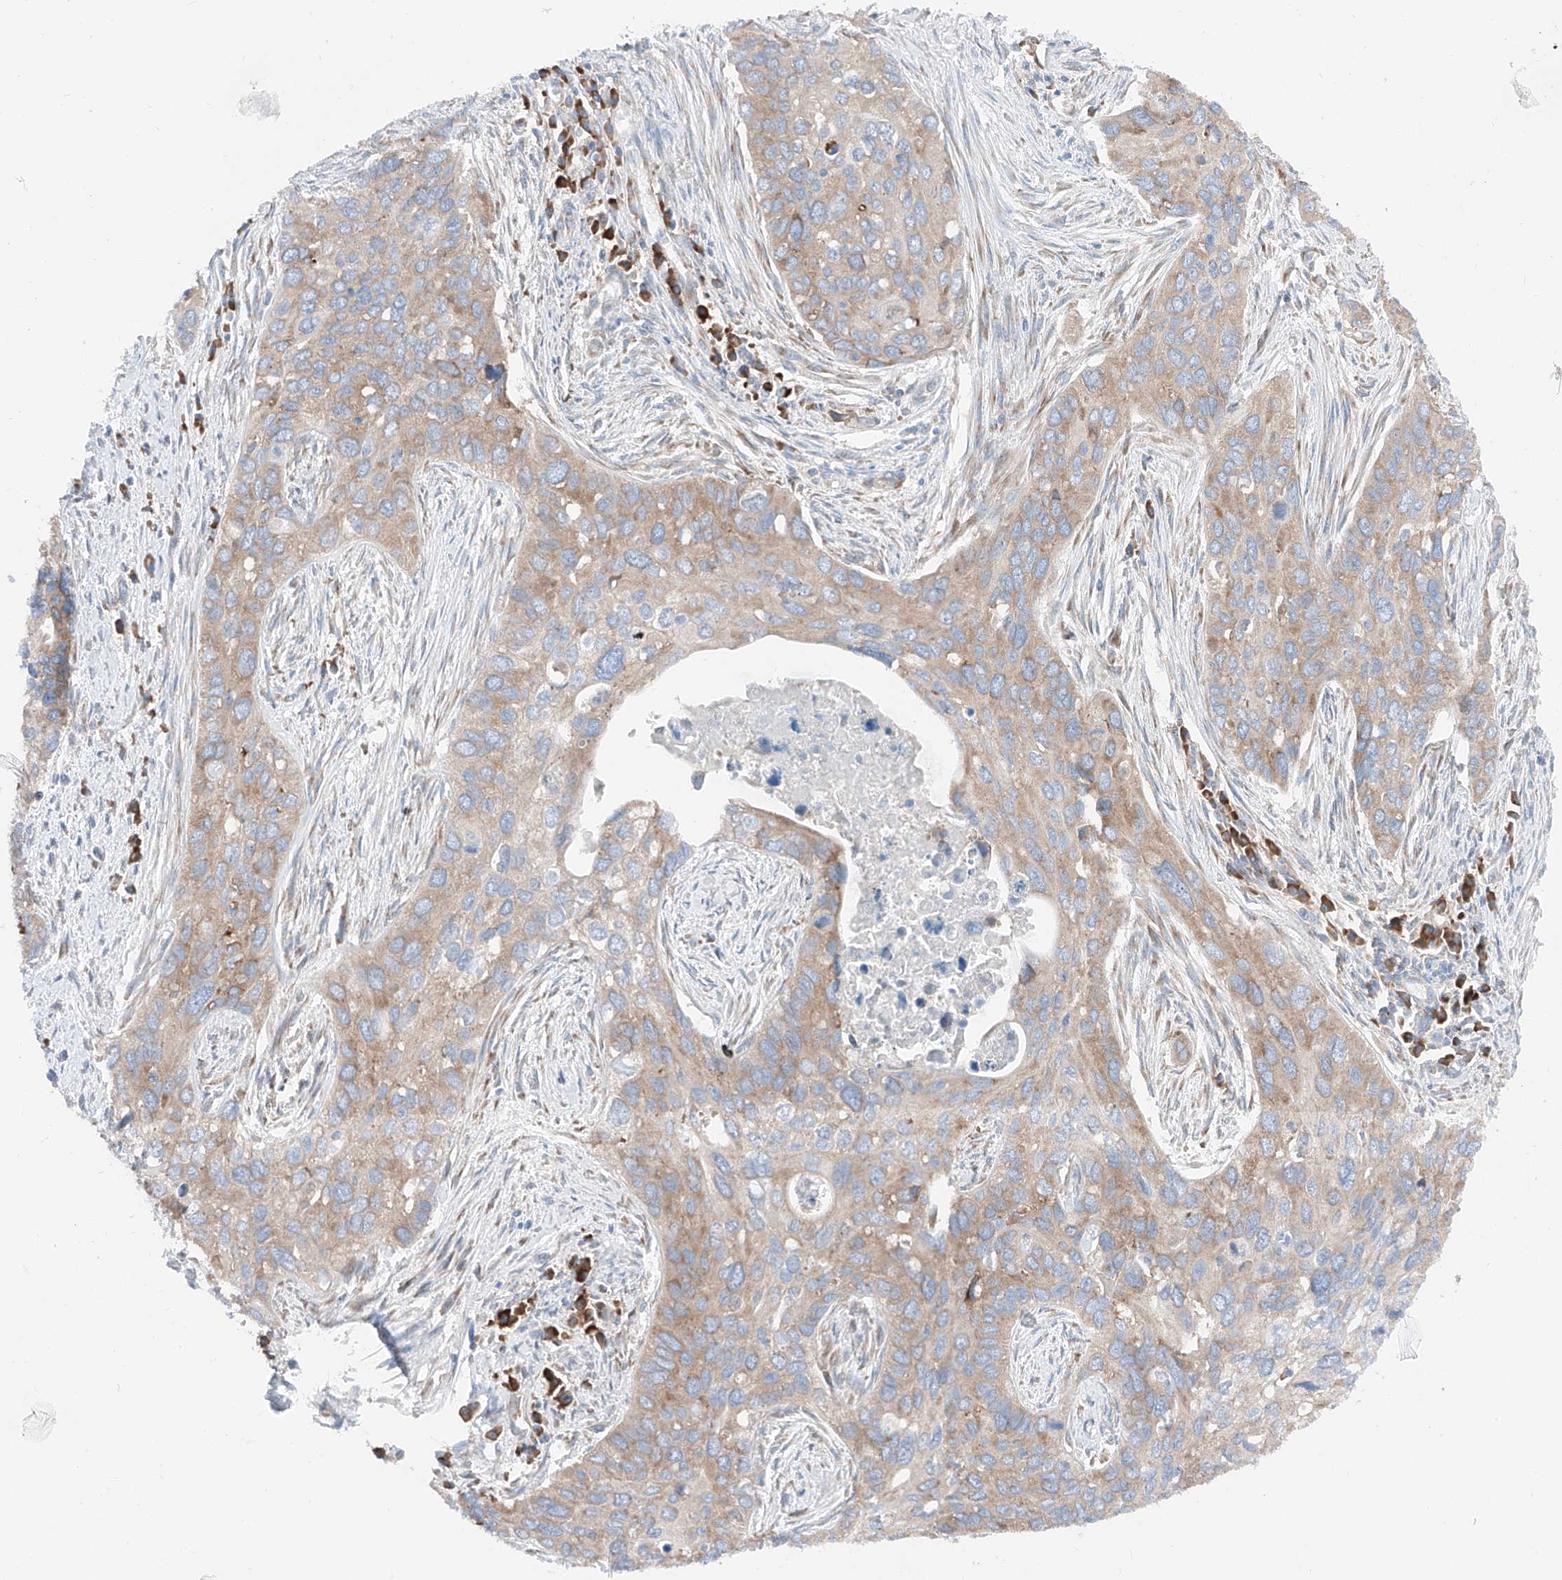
{"staining": {"intensity": "weak", "quantity": "25%-75%", "location": "cytoplasmic/membranous"}, "tissue": "cervical cancer", "cell_type": "Tumor cells", "image_type": "cancer", "snomed": [{"axis": "morphology", "description": "Squamous cell carcinoma, NOS"}, {"axis": "topography", "description": "Cervix"}], "caption": "Immunohistochemical staining of human cervical cancer (squamous cell carcinoma) exhibits low levels of weak cytoplasmic/membranous staining in approximately 25%-75% of tumor cells. (DAB (3,3'-diaminobenzidine) IHC with brightfield microscopy, high magnification).", "gene": "CRELD1", "patient": {"sex": "female", "age": 55}}